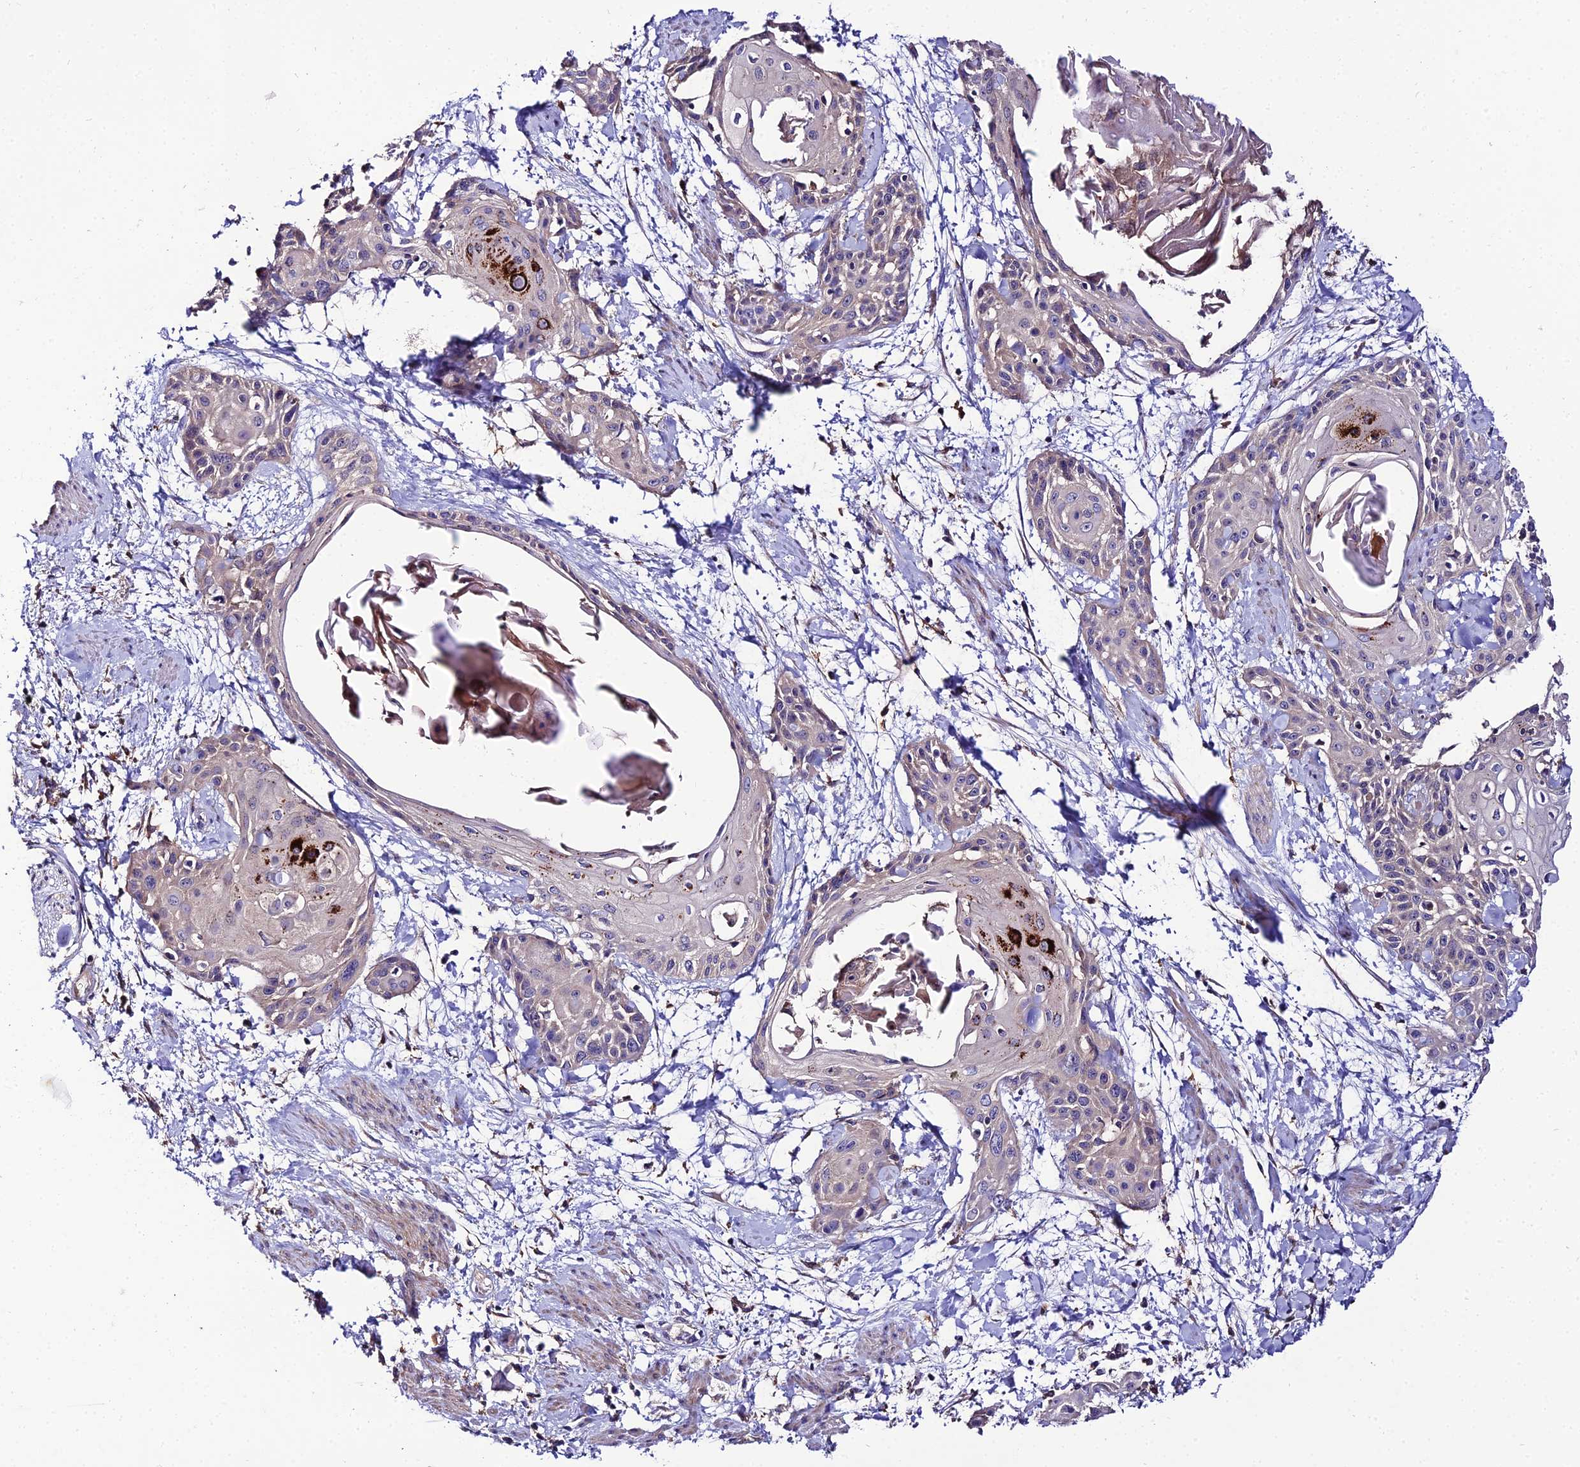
{"staining": {"intensity": "negative", "quantity": "none", "location": "none"}, "tissue": "cervical cancer", "cell_type": "Tumor cells", "image_type": "cancer", "snomed": [{"axis": "morphology", "description": "Squamous cell carcinoma, NOS"}, {"axis": "topography", "description": "Cervix"}], "caption": "The immunohistochemistry micrograph has no significant expression in tumor cells of cervical cancer tissue. The staining is performed using DAB brown chromogen with nuclei counter-stained in using hematoxylin.", "gene": "C2orf69", "patient": {"sex": "female", "age": 57}}